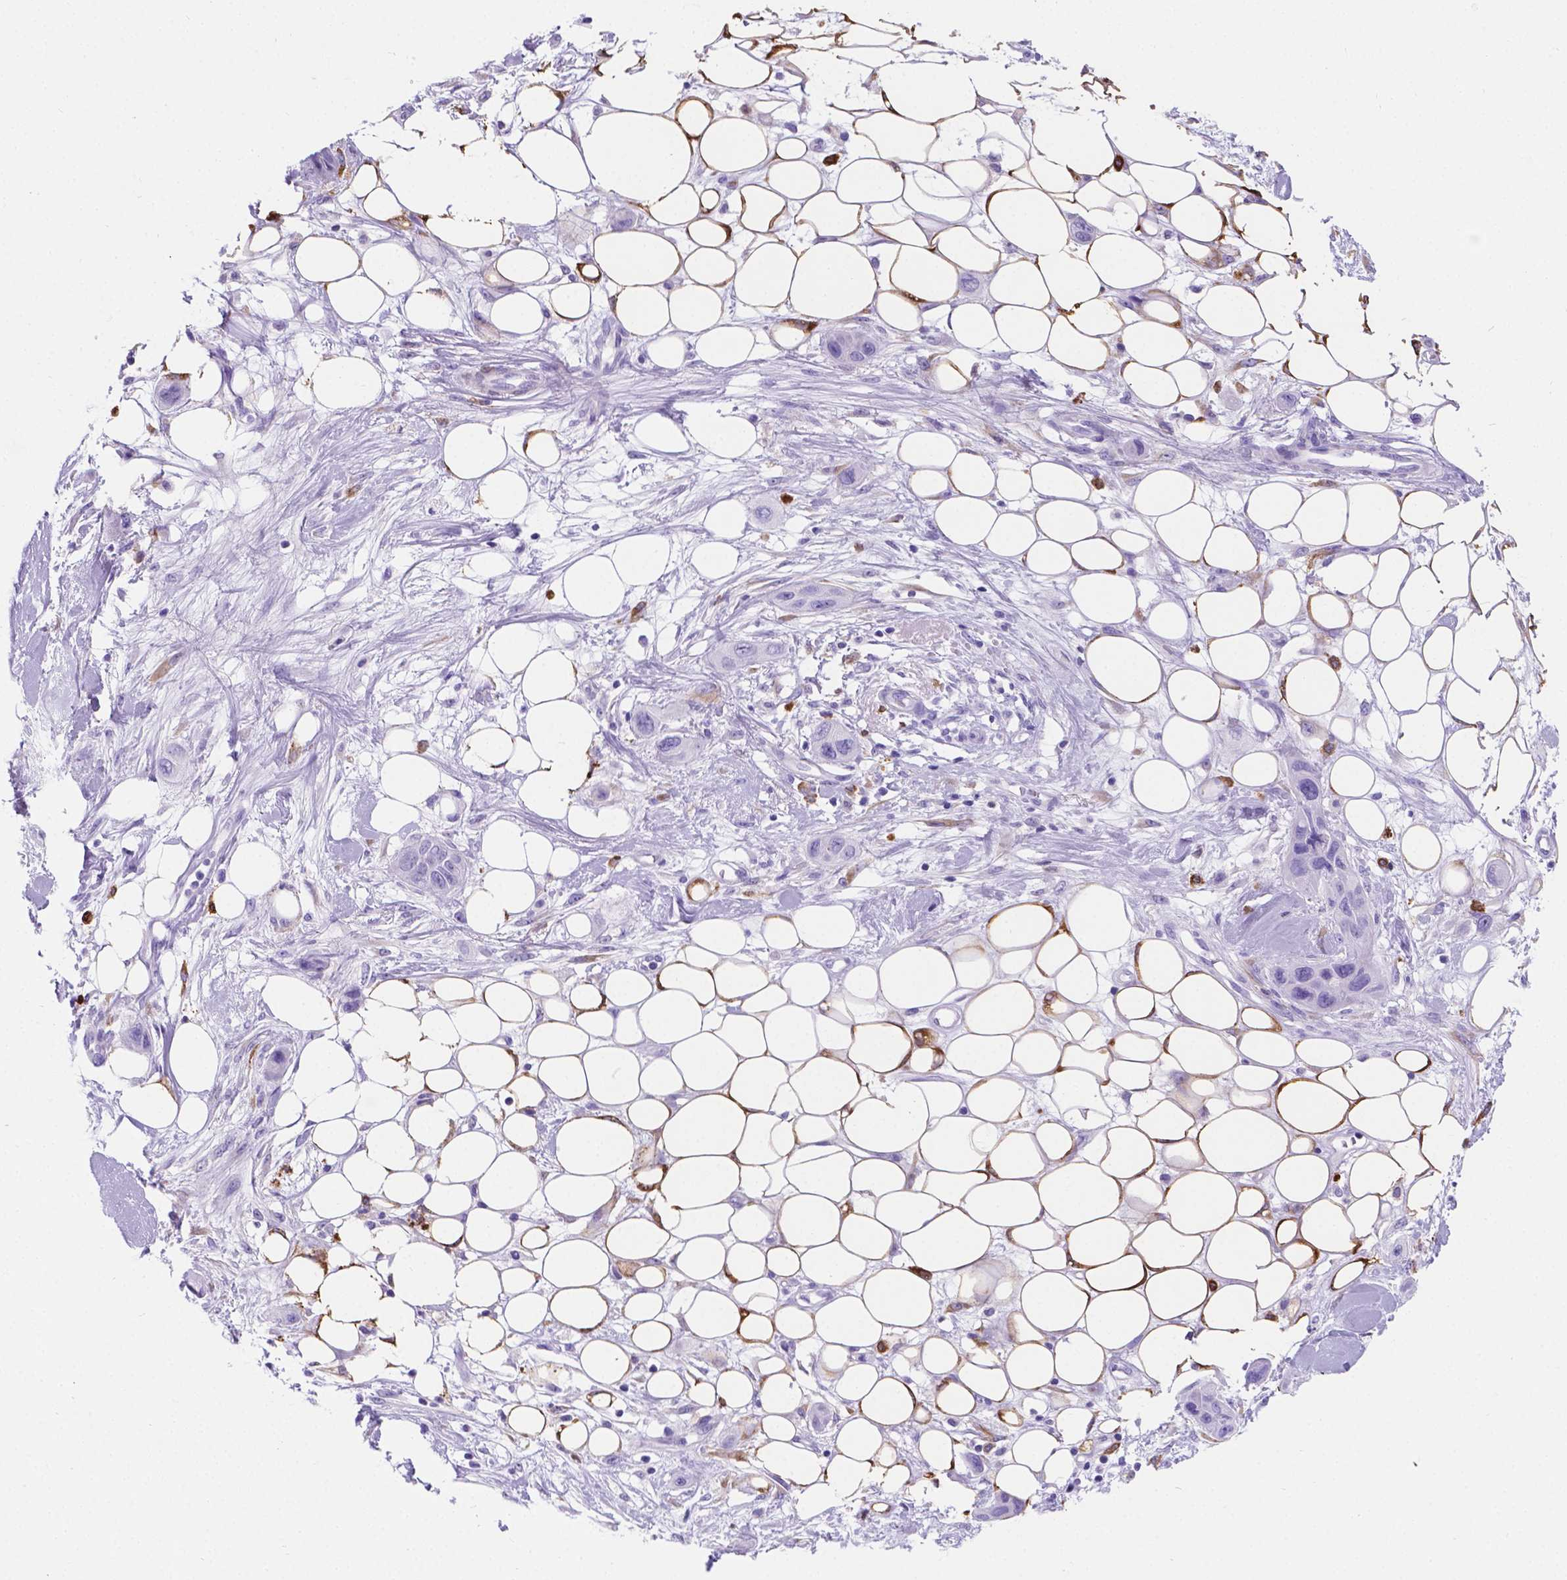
{"staining": {"intensity": "negative", "quantity": "none", "location": "none"}, "tissue": "skin cancer", "cell_type": "Tumor cells", "image_type": "cancer", "snomed": [{"axis": "morphology", "description": "Squamous cell carcinoma, NOS"}, {"axis": "topography", "description": "Skin"}], "caption": "An IHC histopathology image of skin squamous cell carcinoma is shown. There is no staining in tumor cells of skin squamous cell carcinoma.", "gene": "MACF1", "patient": {"sex": "male", "age": 79}}